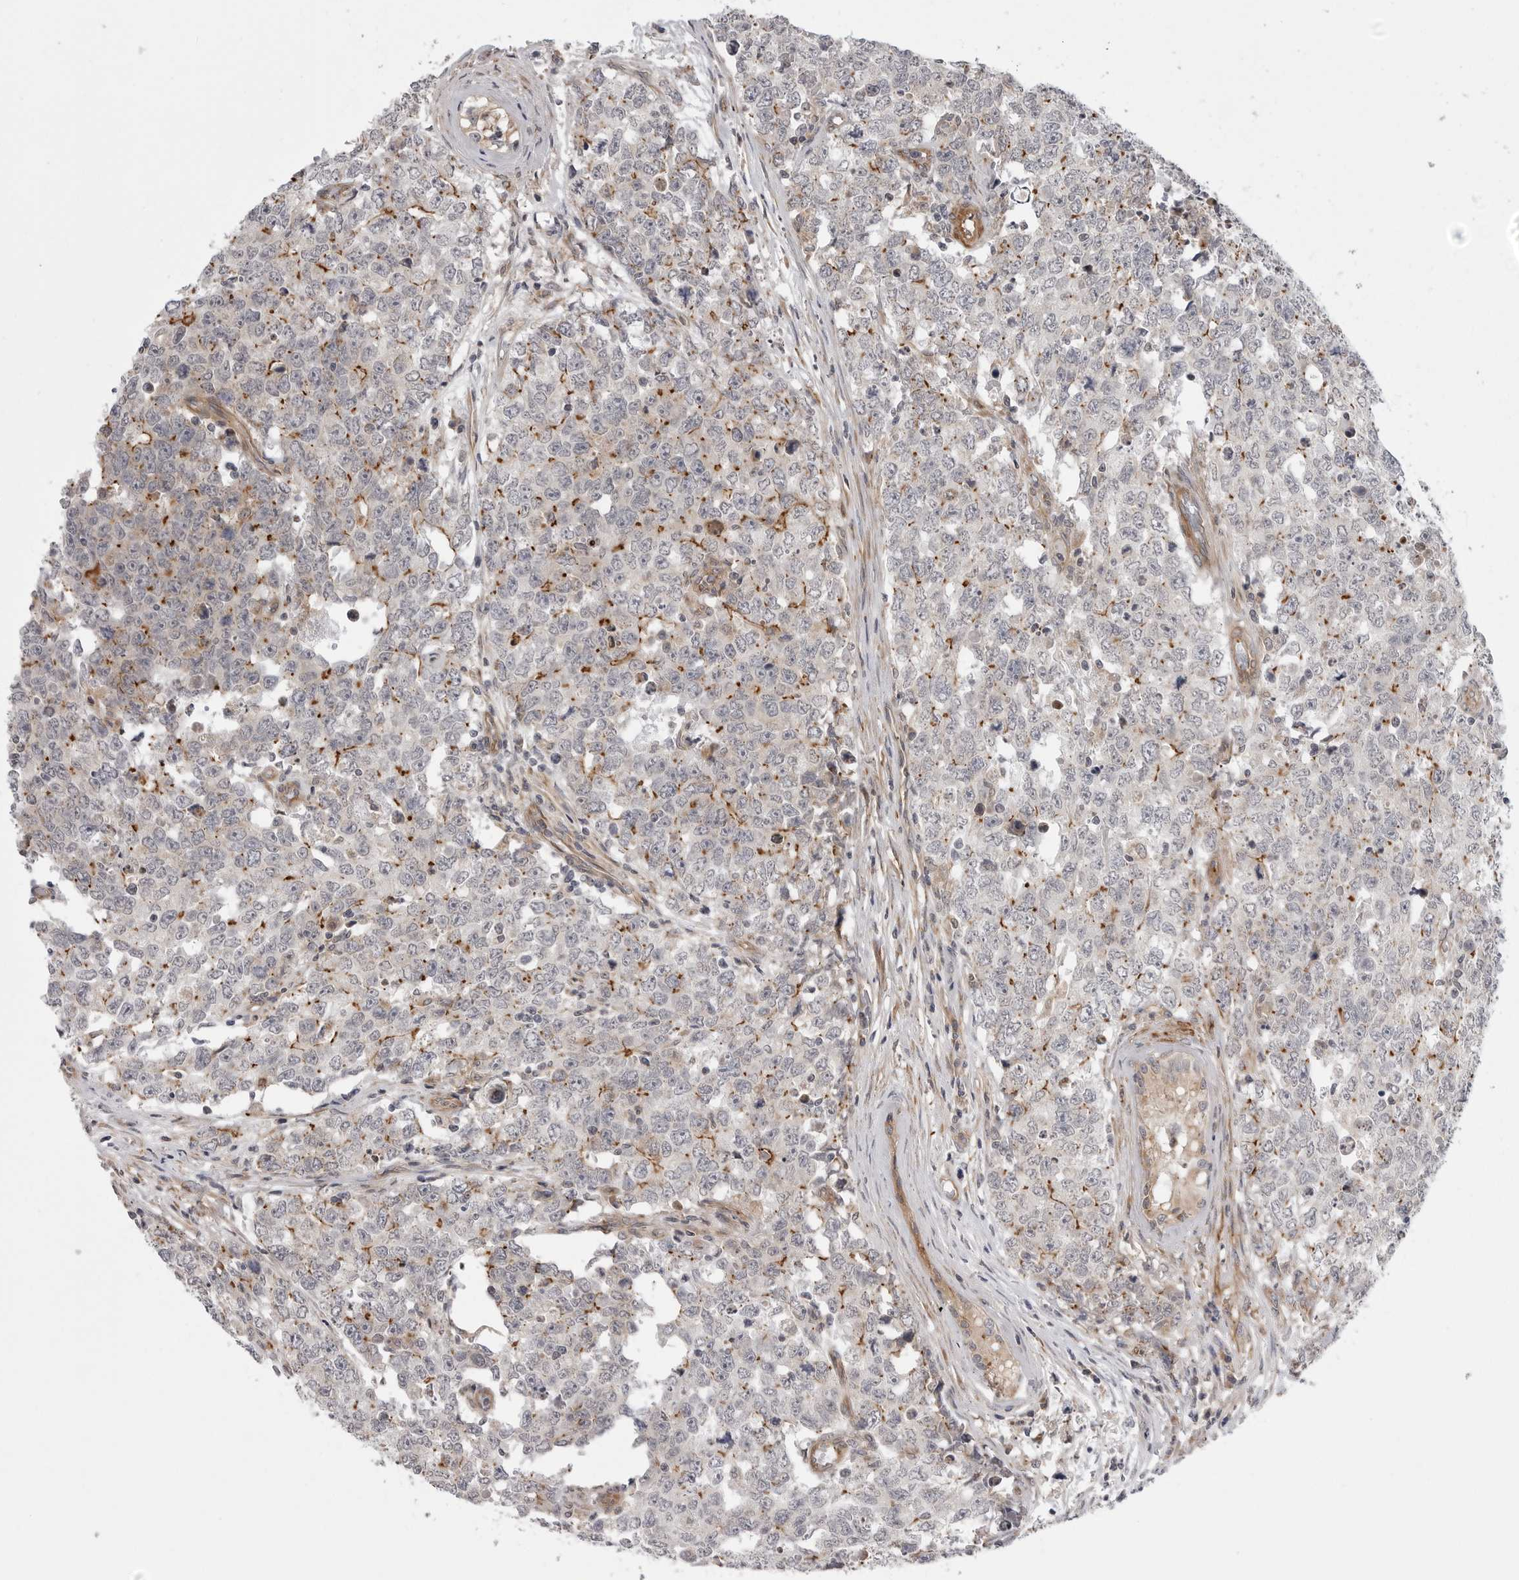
{"staining": {"intensity": "moderate", "quantity": "<25%", "location": "cytoplasmic/membranous"}, "tissue": "testis cancer", "cell_type": "Tumor cells", "image_type": "cancer", "snomed": [{"axis": "morphology", "description": "Carcinoma, Embryonal, NOS"}, {"axis": "topography", "description": "Testis"}], "caption": "Human testis cancer (embryonal carcinoma) stained with a protein marker shows moderate staining in tumor cells.", "gene": "SCP2", "patient": {"sex": "male", "age": 28}}